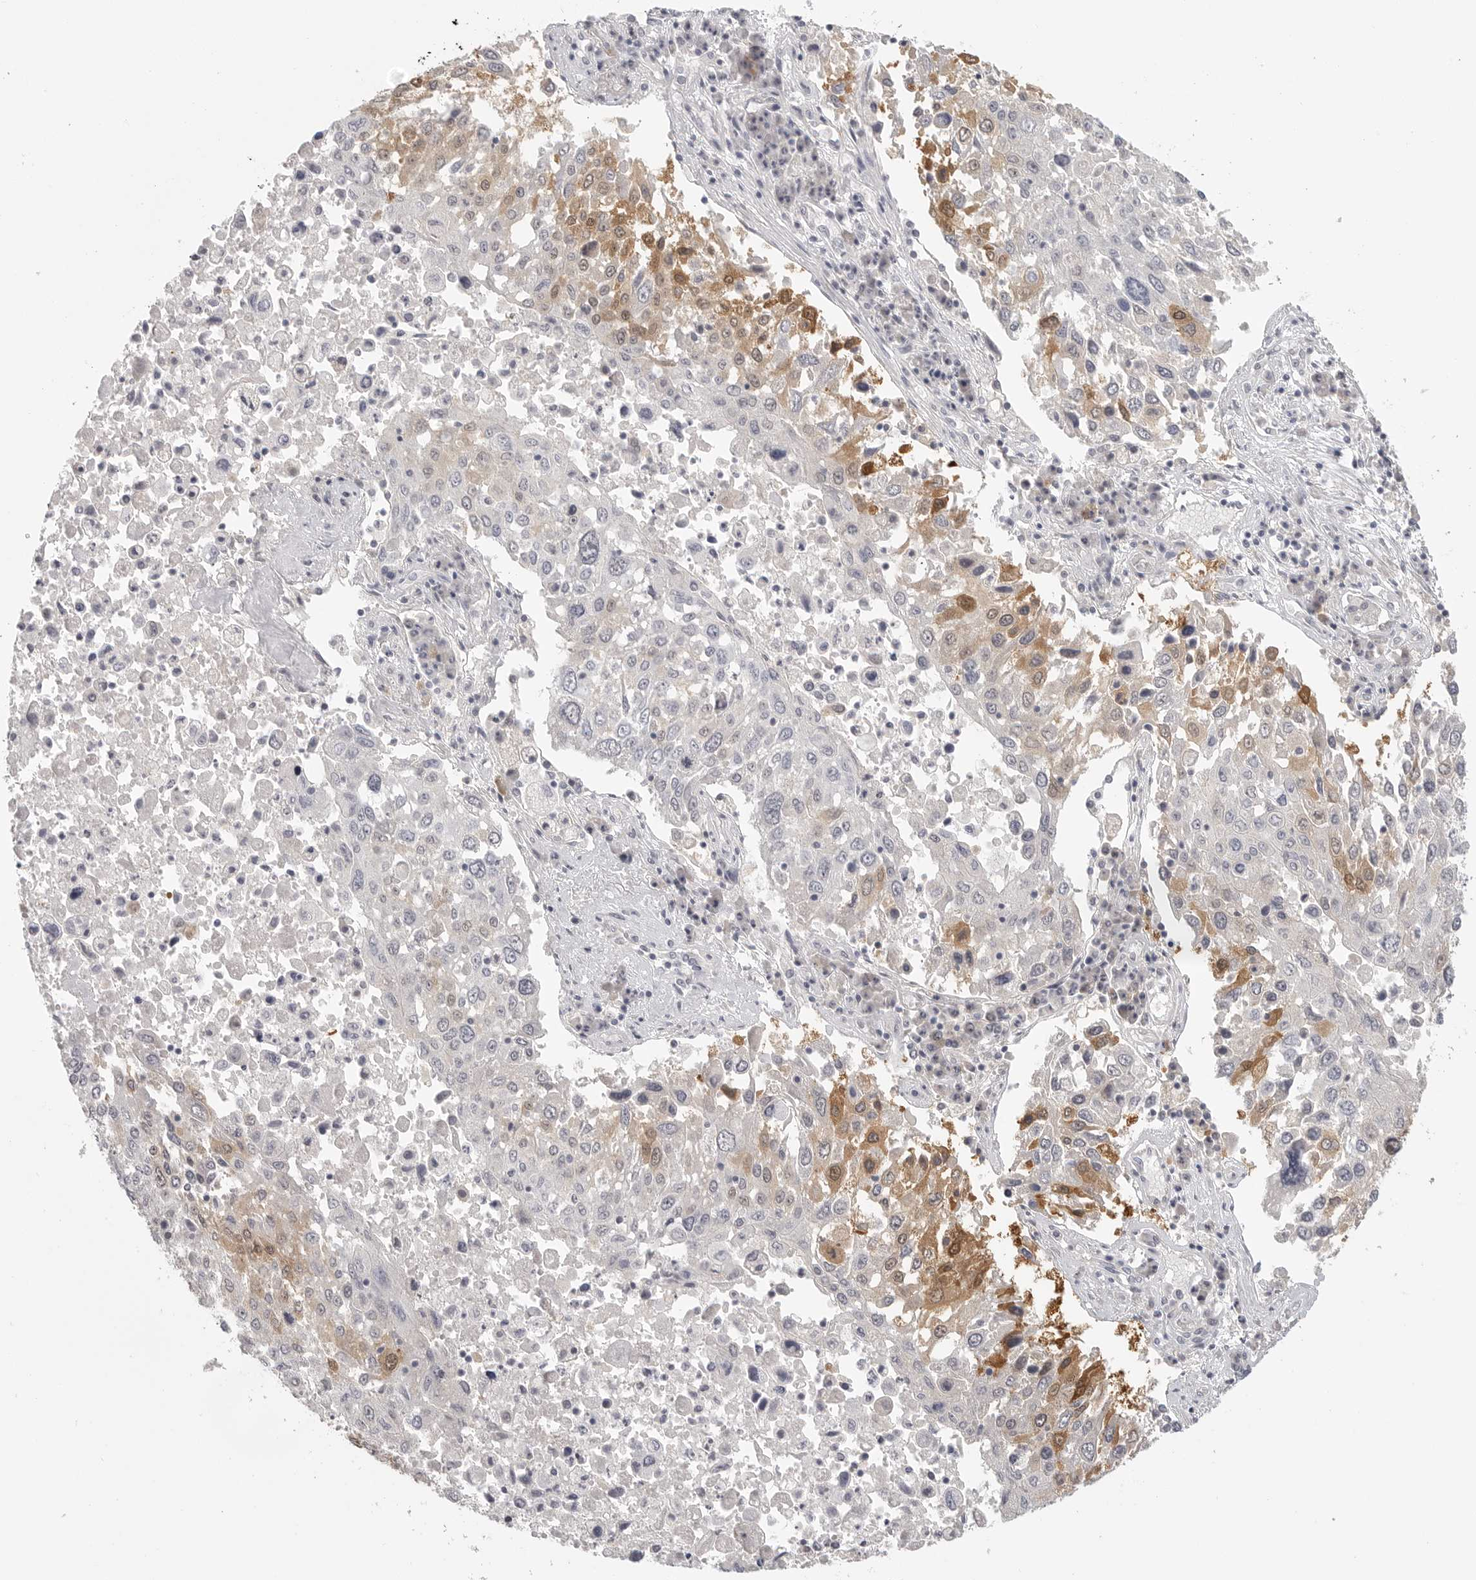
{"staining": {"intensity": "moderate", "quantity": "25%-75%", "location": "cytoplasmic/membranous,nuclear"}, "tissue": "lung cancer", "cell_type": "Tumor cells", "image_type": "cancer", "snomed": [{"axis": "morphology", "description": "Squamous cell carcinoma, NOS"}, {"axis": "topography", "description": "Lung"}], "caption": "Moderate cytoplasmic/membranous and nuclear protein staining is present in about 25%-75% of tumor cells in lung squamous cell carcinoma.", "gene": "HMGCS2", "patient": {"sex": "male", "age": 65}}